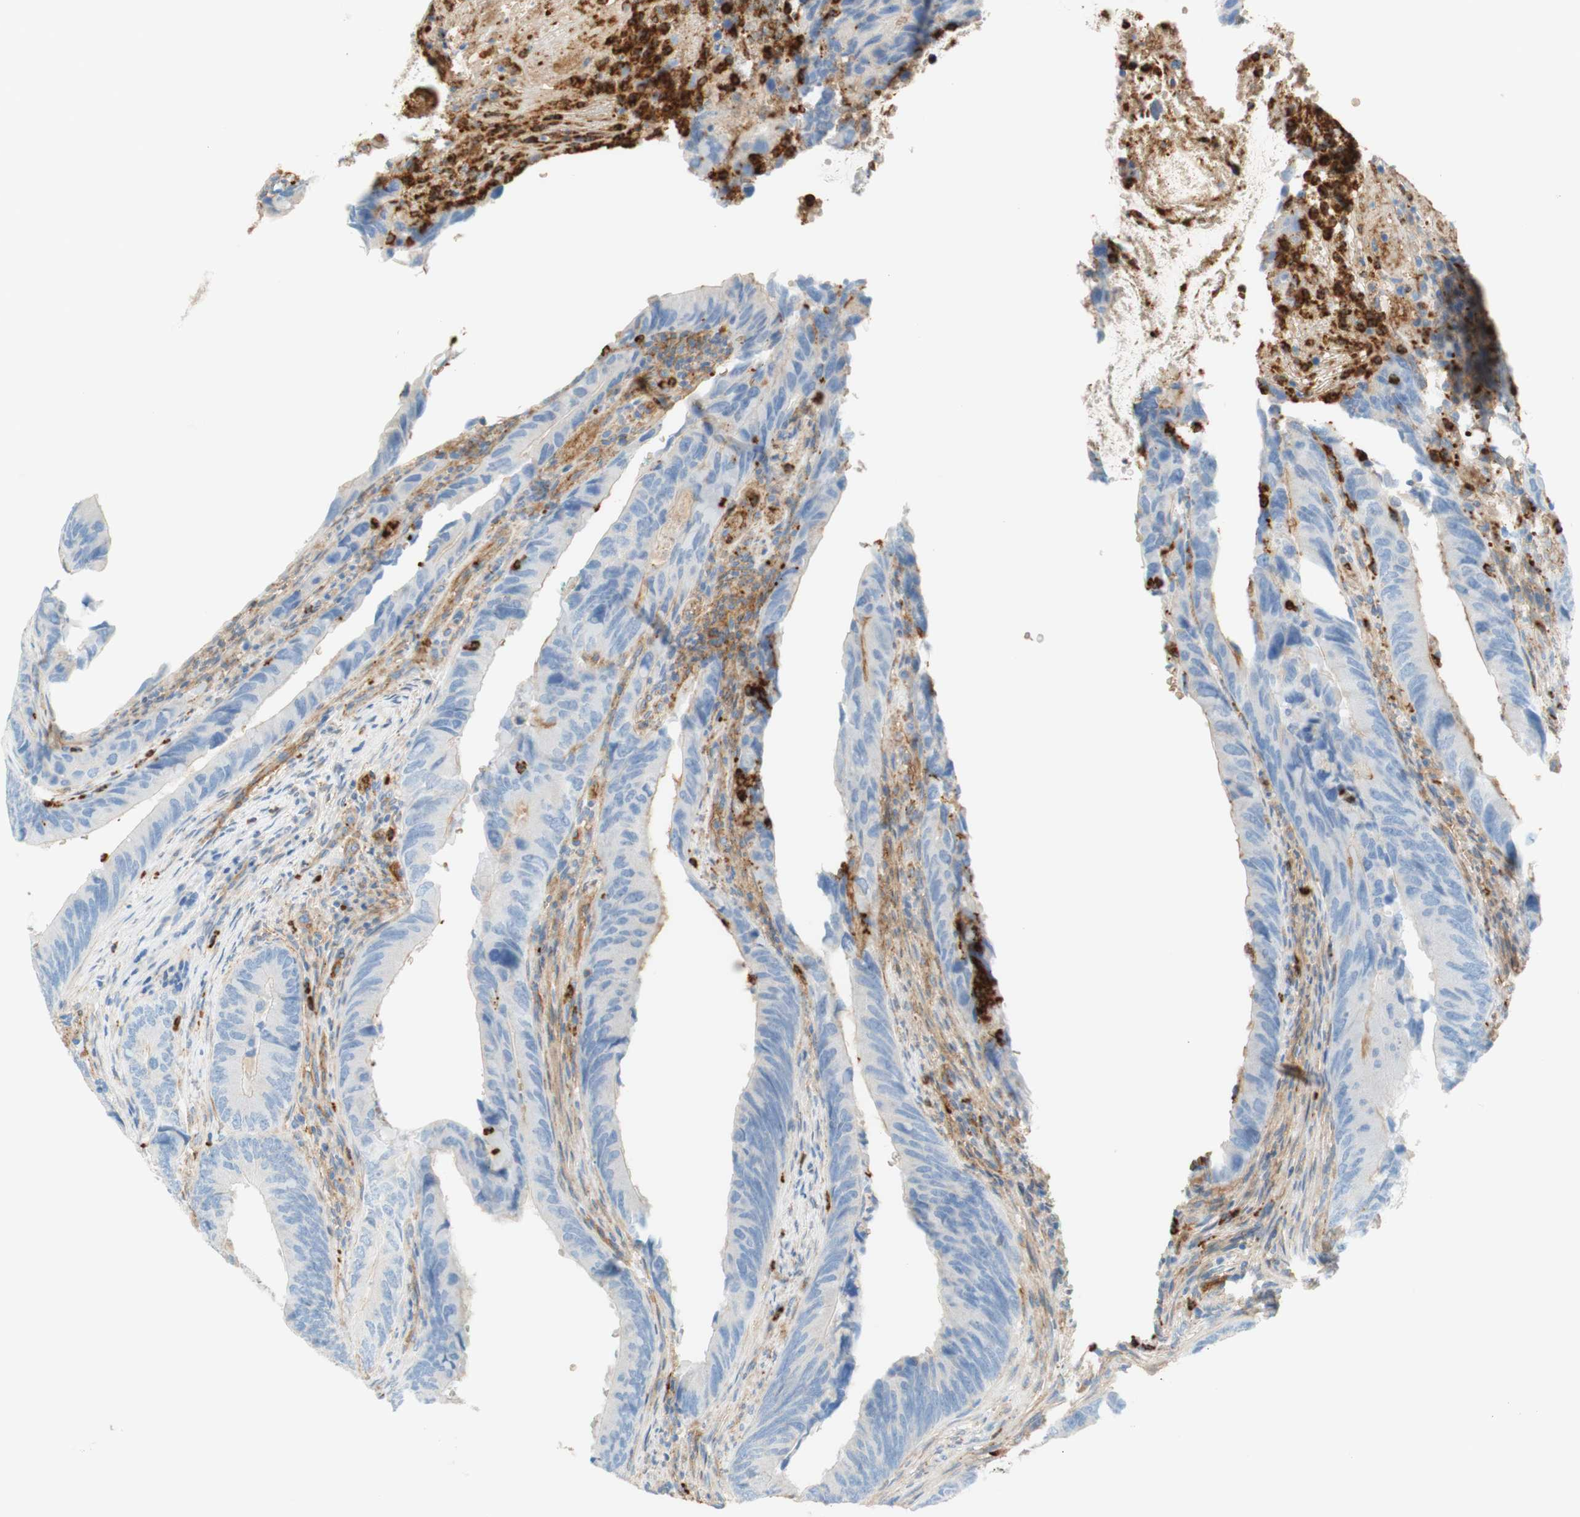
{"staining": {"intensity": "negative", "quantity": "none", "location": "none"}, "tissue": "colorectal cancer", "cell_type": "Tumor cells", "image_type": "cancer", "snomed": [{"axis": "morphology", "description": "Normal tissue, NOS"}, {"axis": "morphology", "description": "Adenocarcinoma, NOS"}, {"axis": "topography", "description": "Colon"}], "caption": "Immunohistochemistry (IHC) of colorectal adenocarcinoma shows no positivity in tumor cells.", "gene": "STOM", "patient": {"sex": "male", "age": 56}}